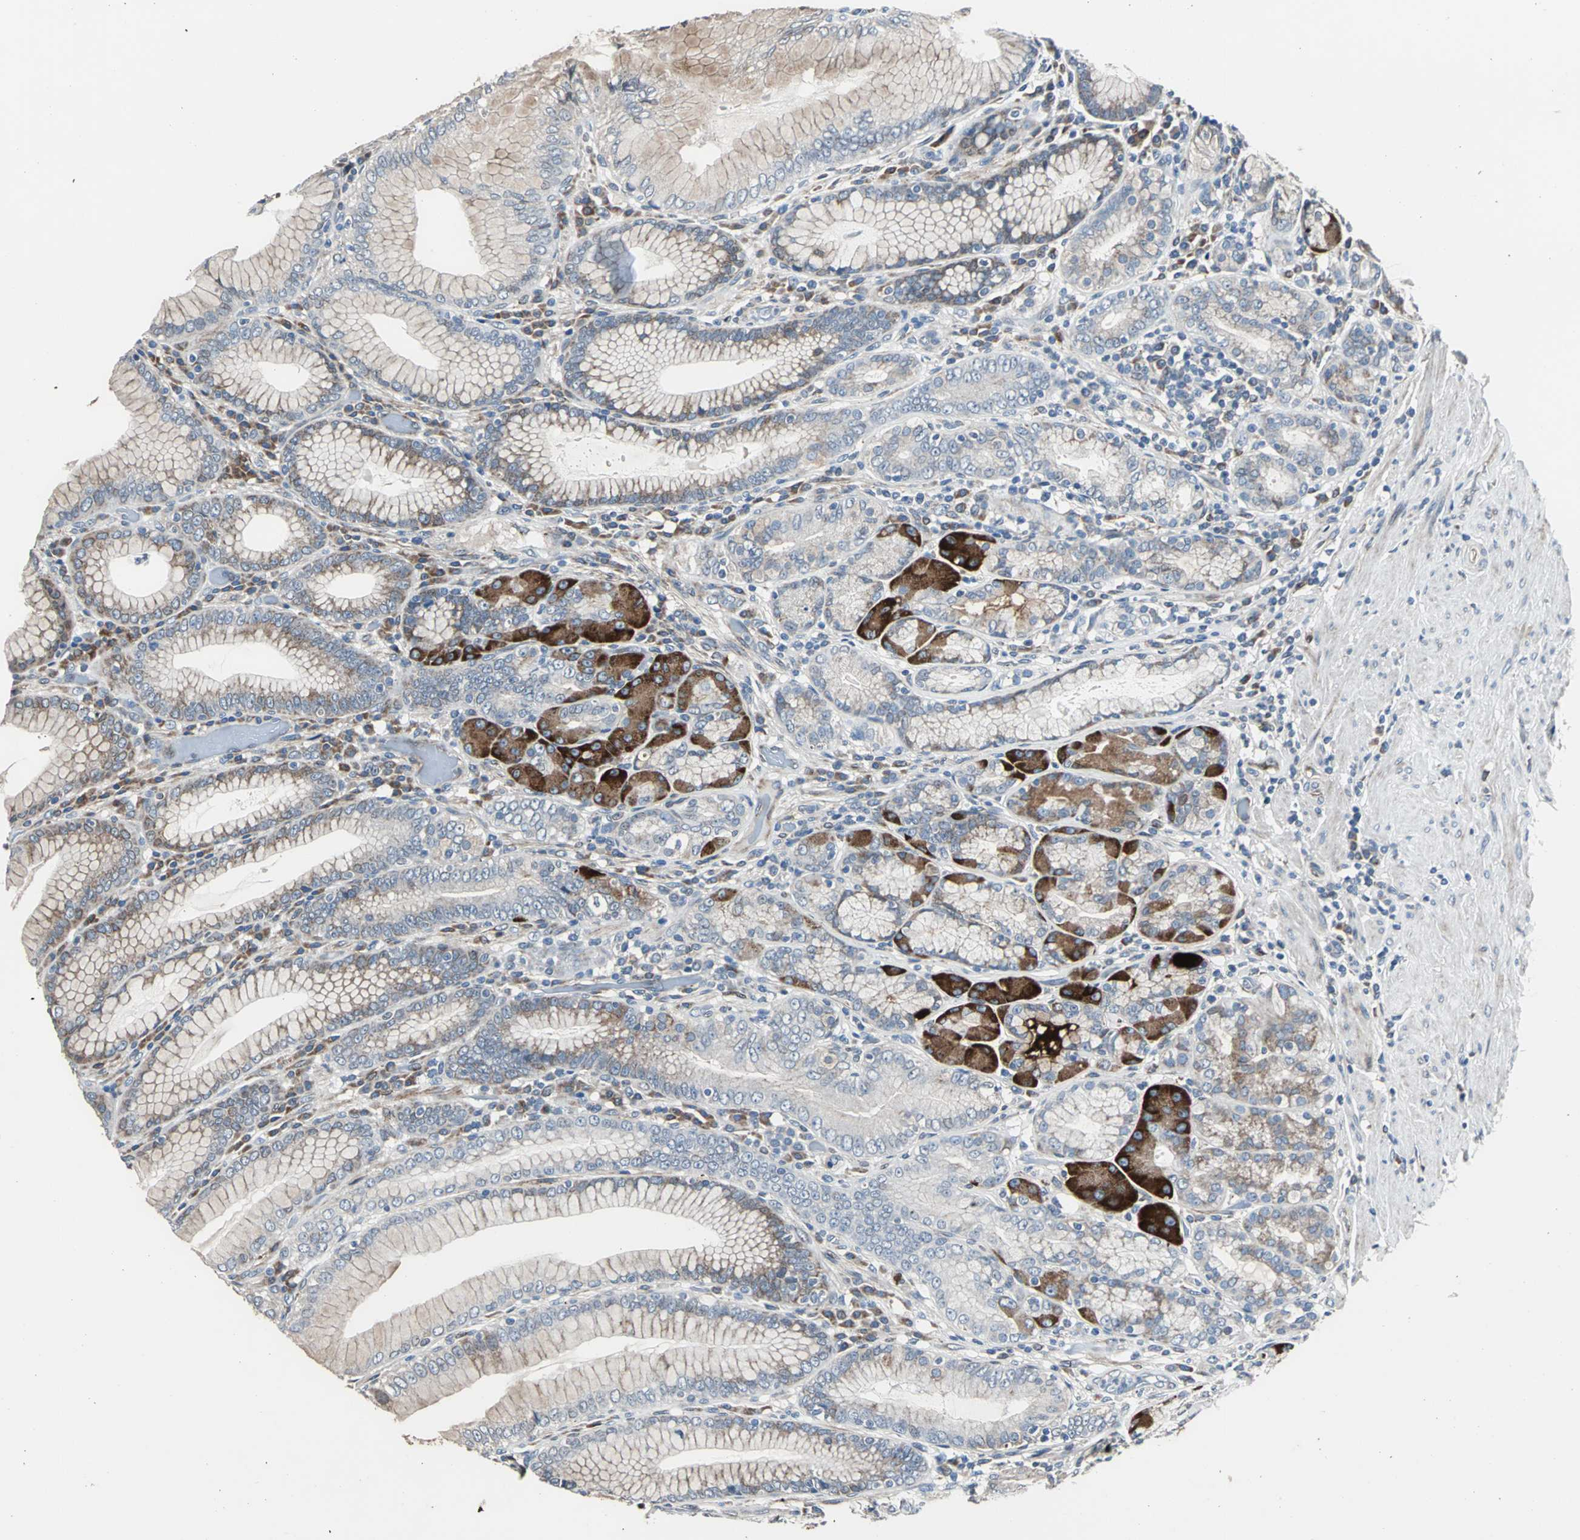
{"staining": {"intensity": "strong", "quantity": "25%-75%", "location": "cytoplasmic/membranous"}, "tissue": "stomach", "cell_type": "Glandular cells", "image_type": "normal", "snomed": [{"axis": "morphology", "description": "Normal tissue, NOS"}, {"axis": "topography", "description": "Stomach, lower"}], "caption": "Protein expression by immunohistochemistry demonstrates strong cytoplasmic/membranous expression in about 25%-75% of glandular cells in benign stomach.", "gene": "HTATIP2", "patient": {"sex": "female", "age": 76}}